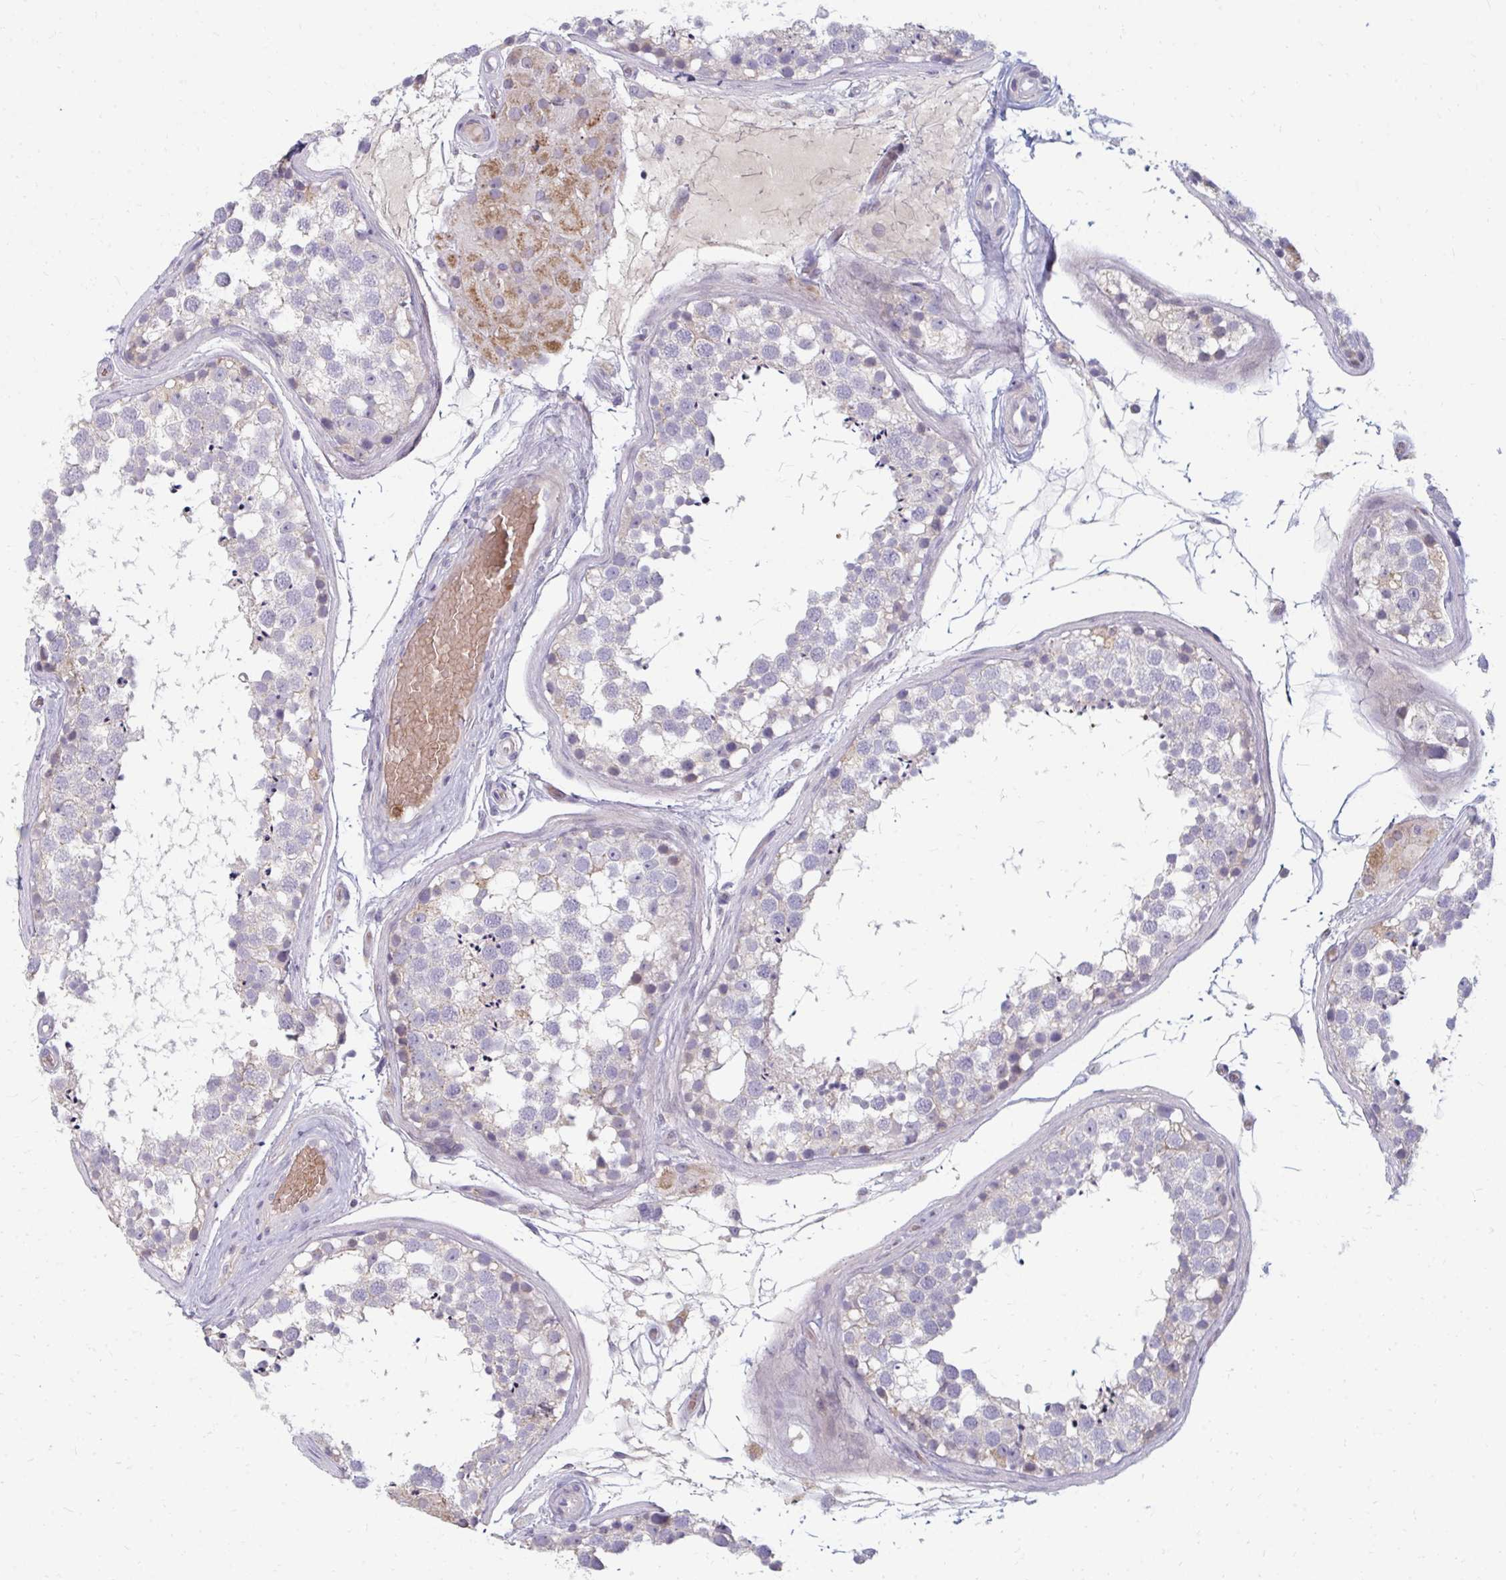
{"staining": {"intensity": "negative", "quantity": "none", "location": "none"}, "tissue": "testis", "cell_type": "Cells in seminiferous ducts", "image_type": "normal", "snomed": [{"axis": "morphology", "description": "Normal tissue, NOS"}, {"axis": "morphology", "description": "Seminoma, NOS"}, {"axis": "topography", "description": "Testis"}], "caption": "Immunohistochemistry micrograph of benign testis: testis stained with DAB (3,3'-diaminobenzidine) displays no significant protein expression in cells in seminiferous ducts.", "gene": "RAB33A", "patient": {"sex": "male", "age": 65}}